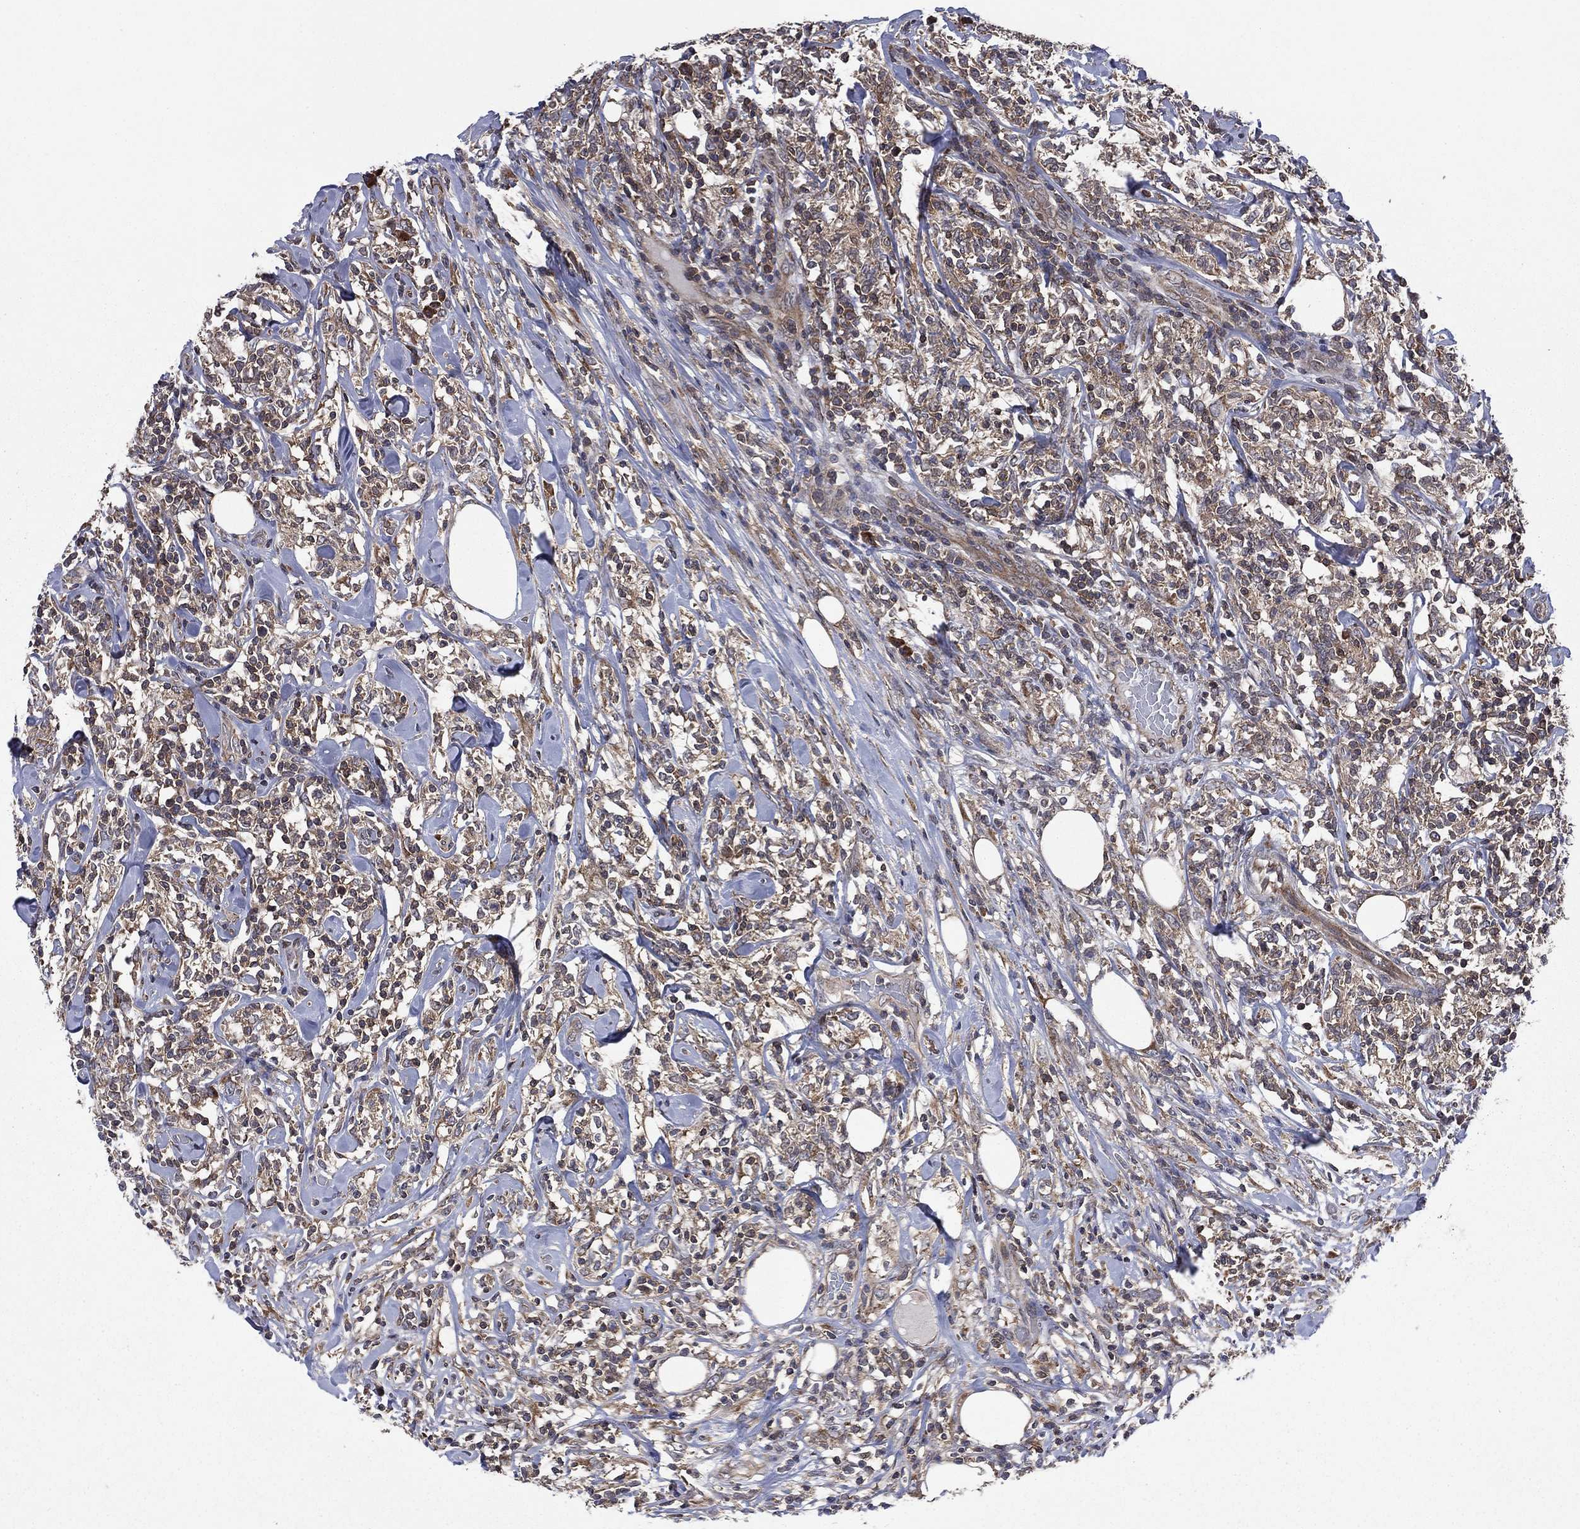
{"staining": {"intensity": "weak", "quantity": "<25%", "location": "cytoplasmic/membranous"}, "tissue": "lymphoma", "cell_type": "Tumor cells", "image_type": "cancer", "snomed": [{"axis": "morphology", "description": "Malignant lymphoma, non-Hodgkin's type, High grade"}, {"axis": "topography", "description": "Lymph node"}], "caption": "There is no significant positivity in tumor cells of lymphoma. Nuclei are stained in blue.", "gene": "C2orf76", "patient": {"sex": "female", "age": 84}}